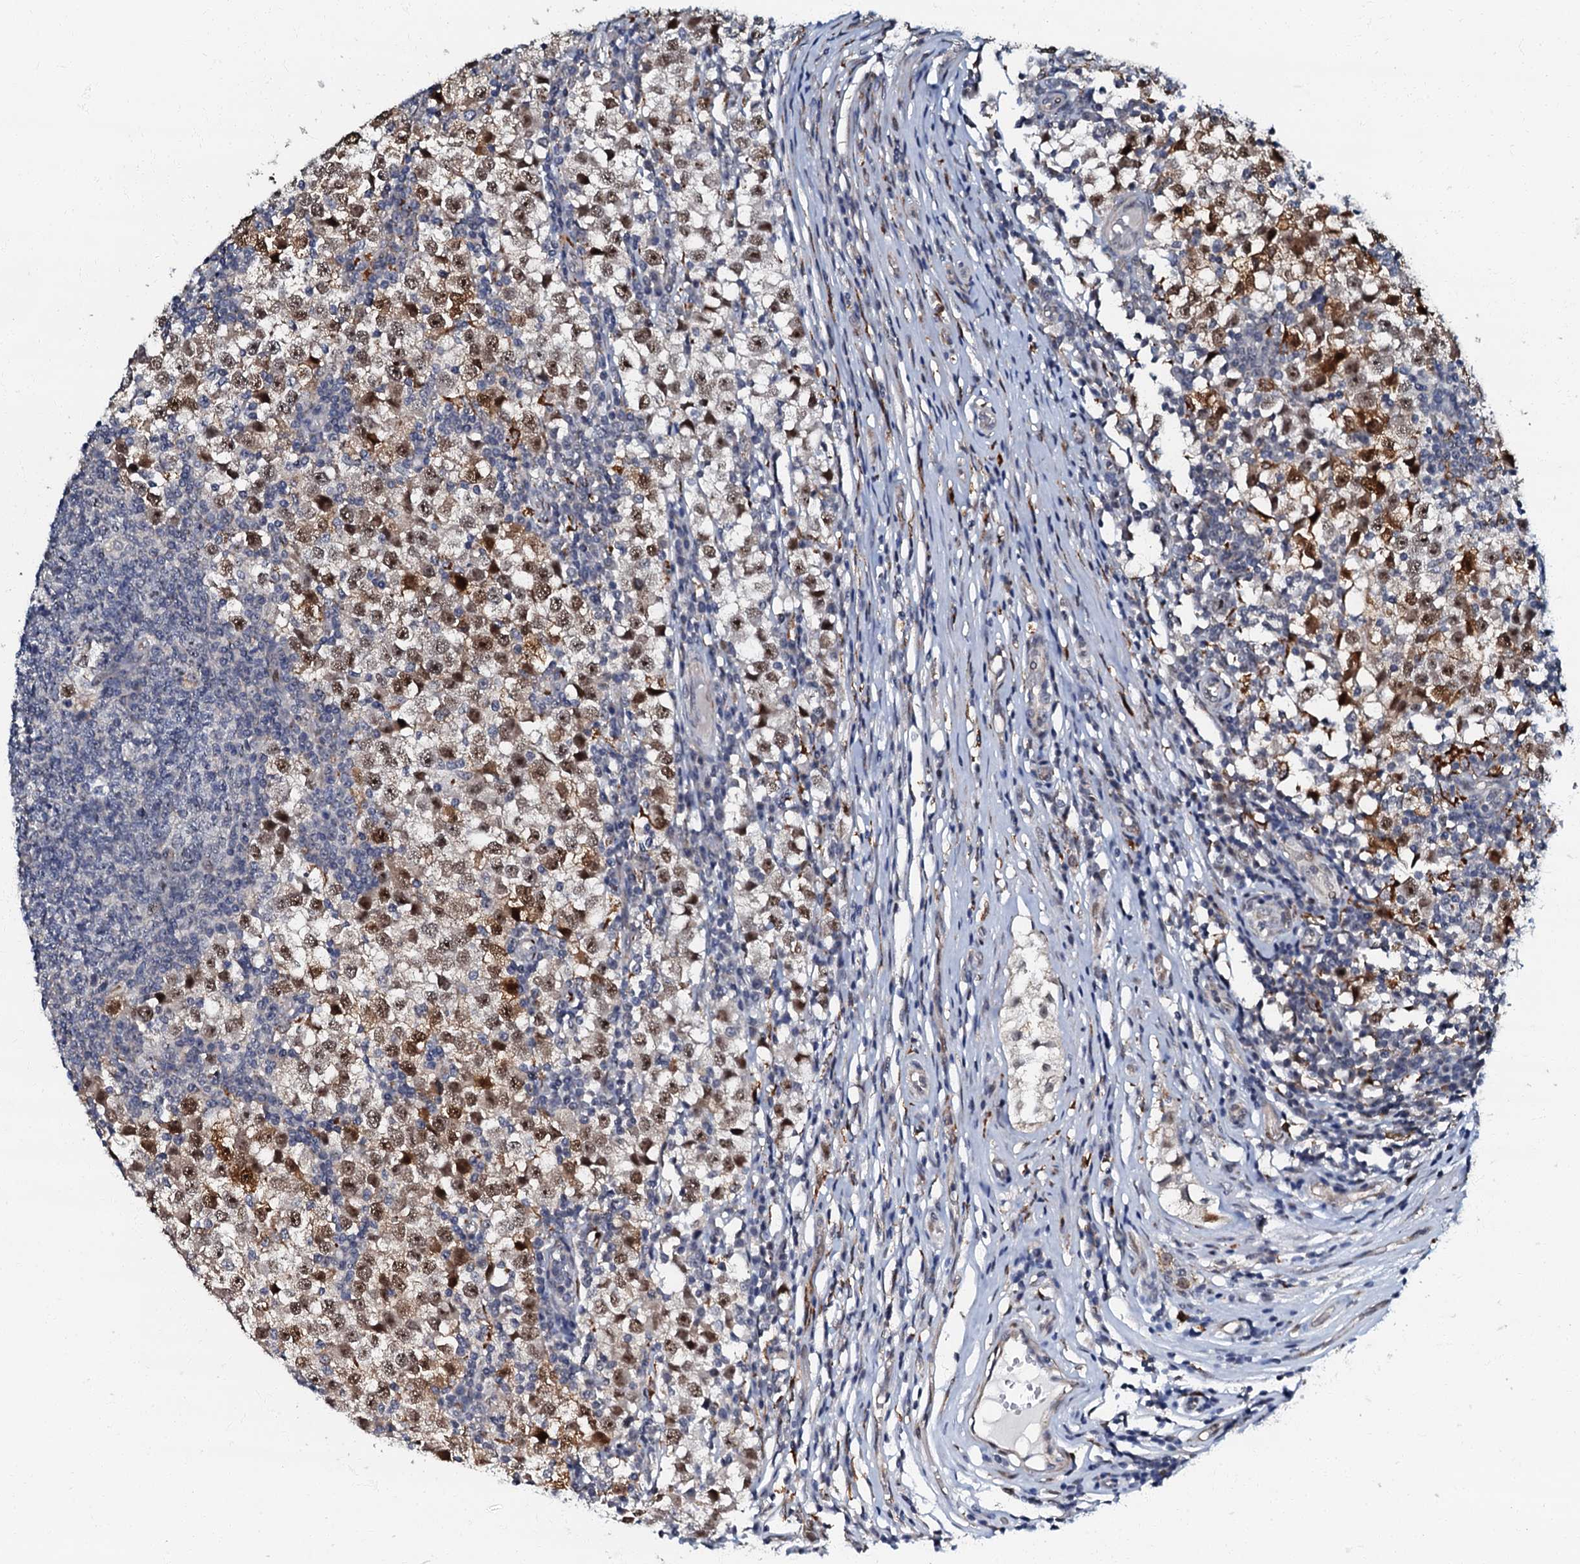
{"staining": {"intensity": "moderate", "quantity": ">75%", "location": "nuclear"}, "tissue": "testis cancer", "cell_type": "Tumor cells", "image_type": "cancer", "snomed": [{"axis": "morphology", "description": "Seminoma, NOS"}, {"axis": "topography", "description": "Testis"}], "caption": "Human seminoma (testis) stained for a protein (brown) demonstrates moderate nuclear positive staining in approximately >75% of tumor cells.", "gene": "OLAH", "patient": {"sex": "male", "age": 65}}